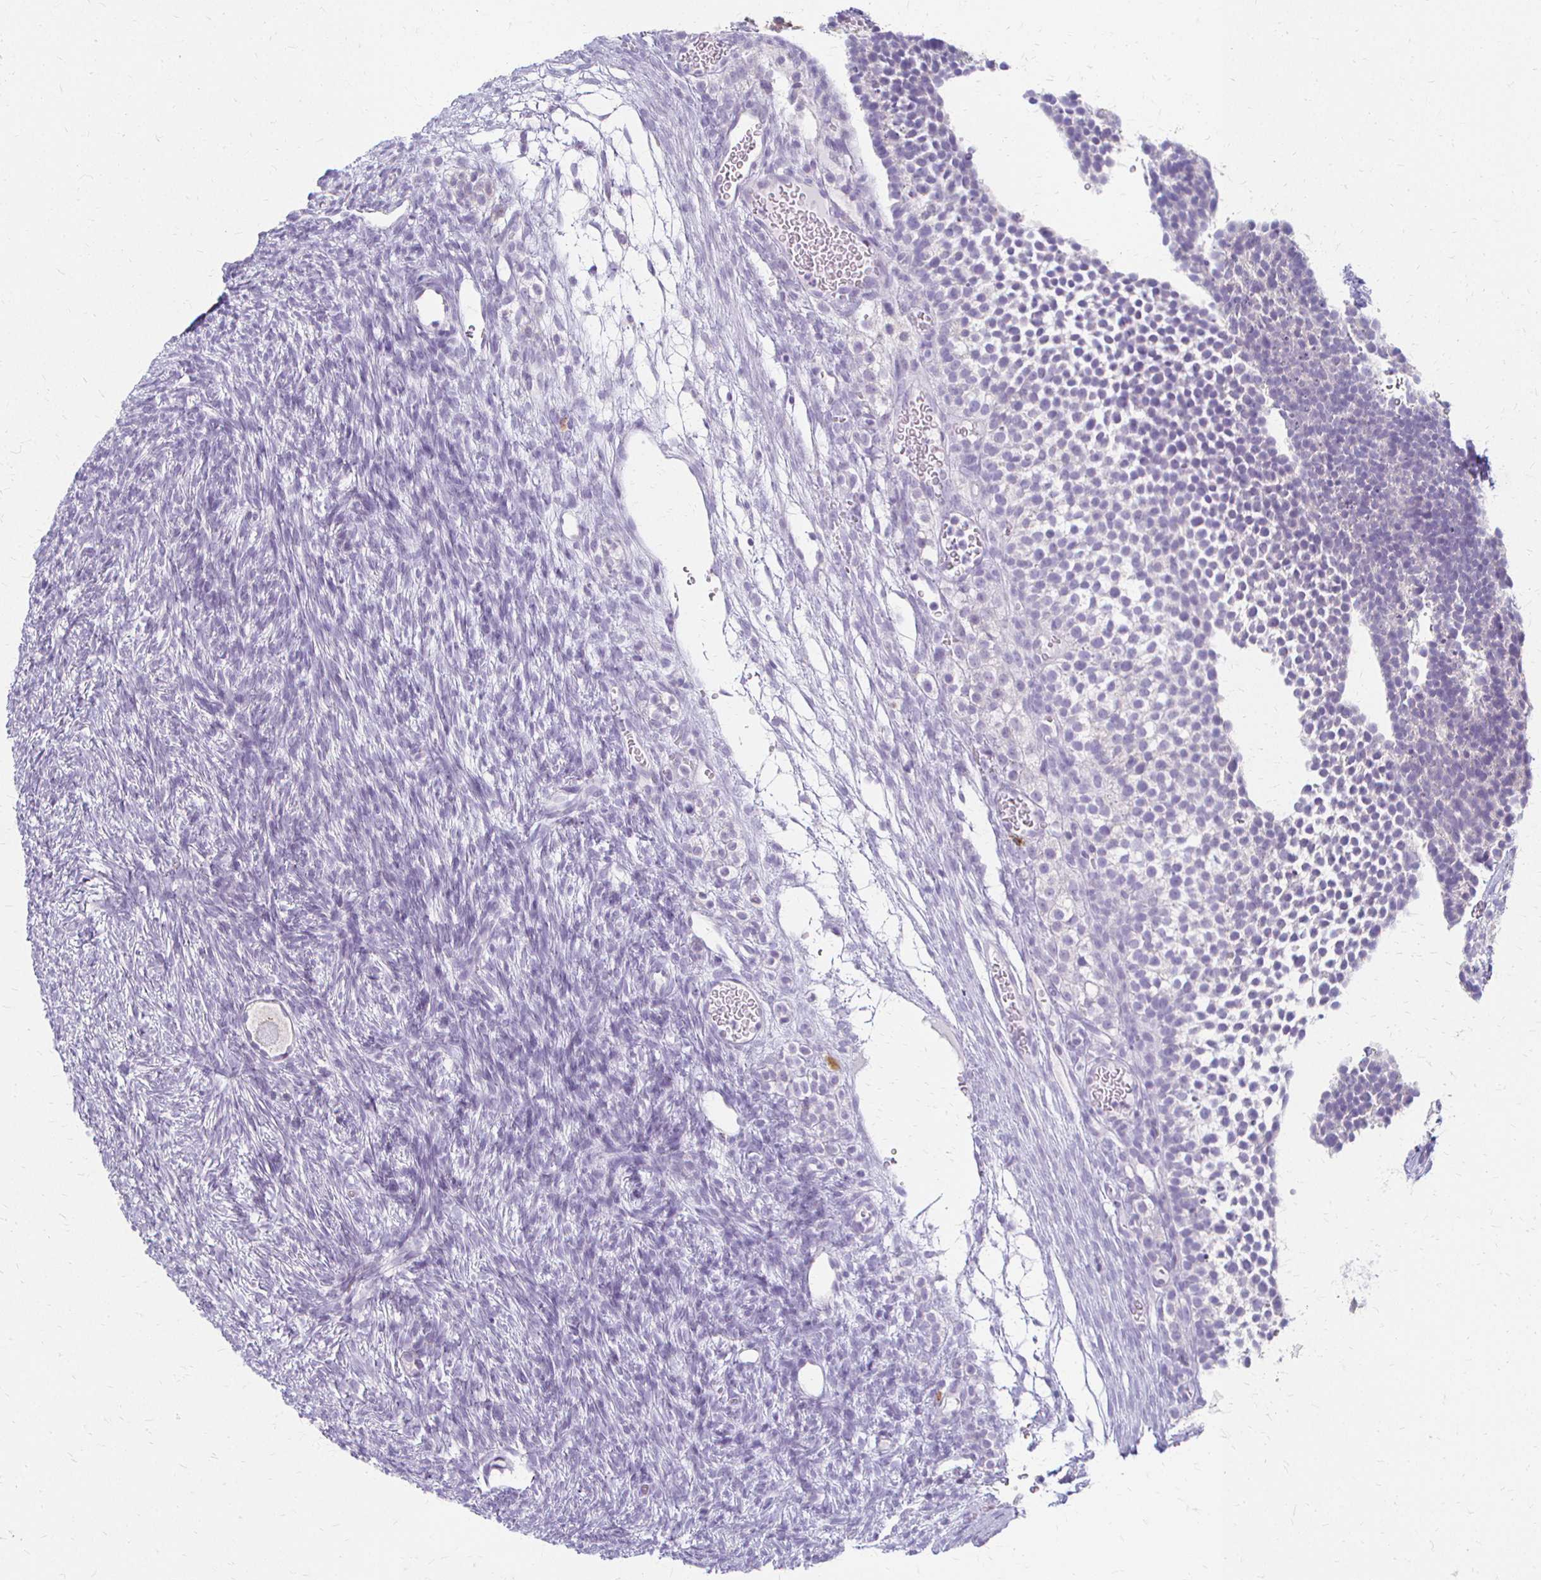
{"staining": {"intensity": "negative", "quantity": "none", "location": "none"}, "tissue": "ovary", "cell_type": "Follicle cells", "image_type": "normal", "snomed": [{"axis": "morphology", "description": "Normal tissue, NOS"}, {"axis": "topography", "description": "Ovary"}], "caption": "IHC micrograph of unremarkable ovary stained for a protein (brown), which exhibits no staining in follicle cells. (DAB (3,3'-diaminobenzidine) IHC visualized using brightfield microscopy, high magnification).", "gene": "ACP5", "patient": {"sex": "female", "age": 34}}